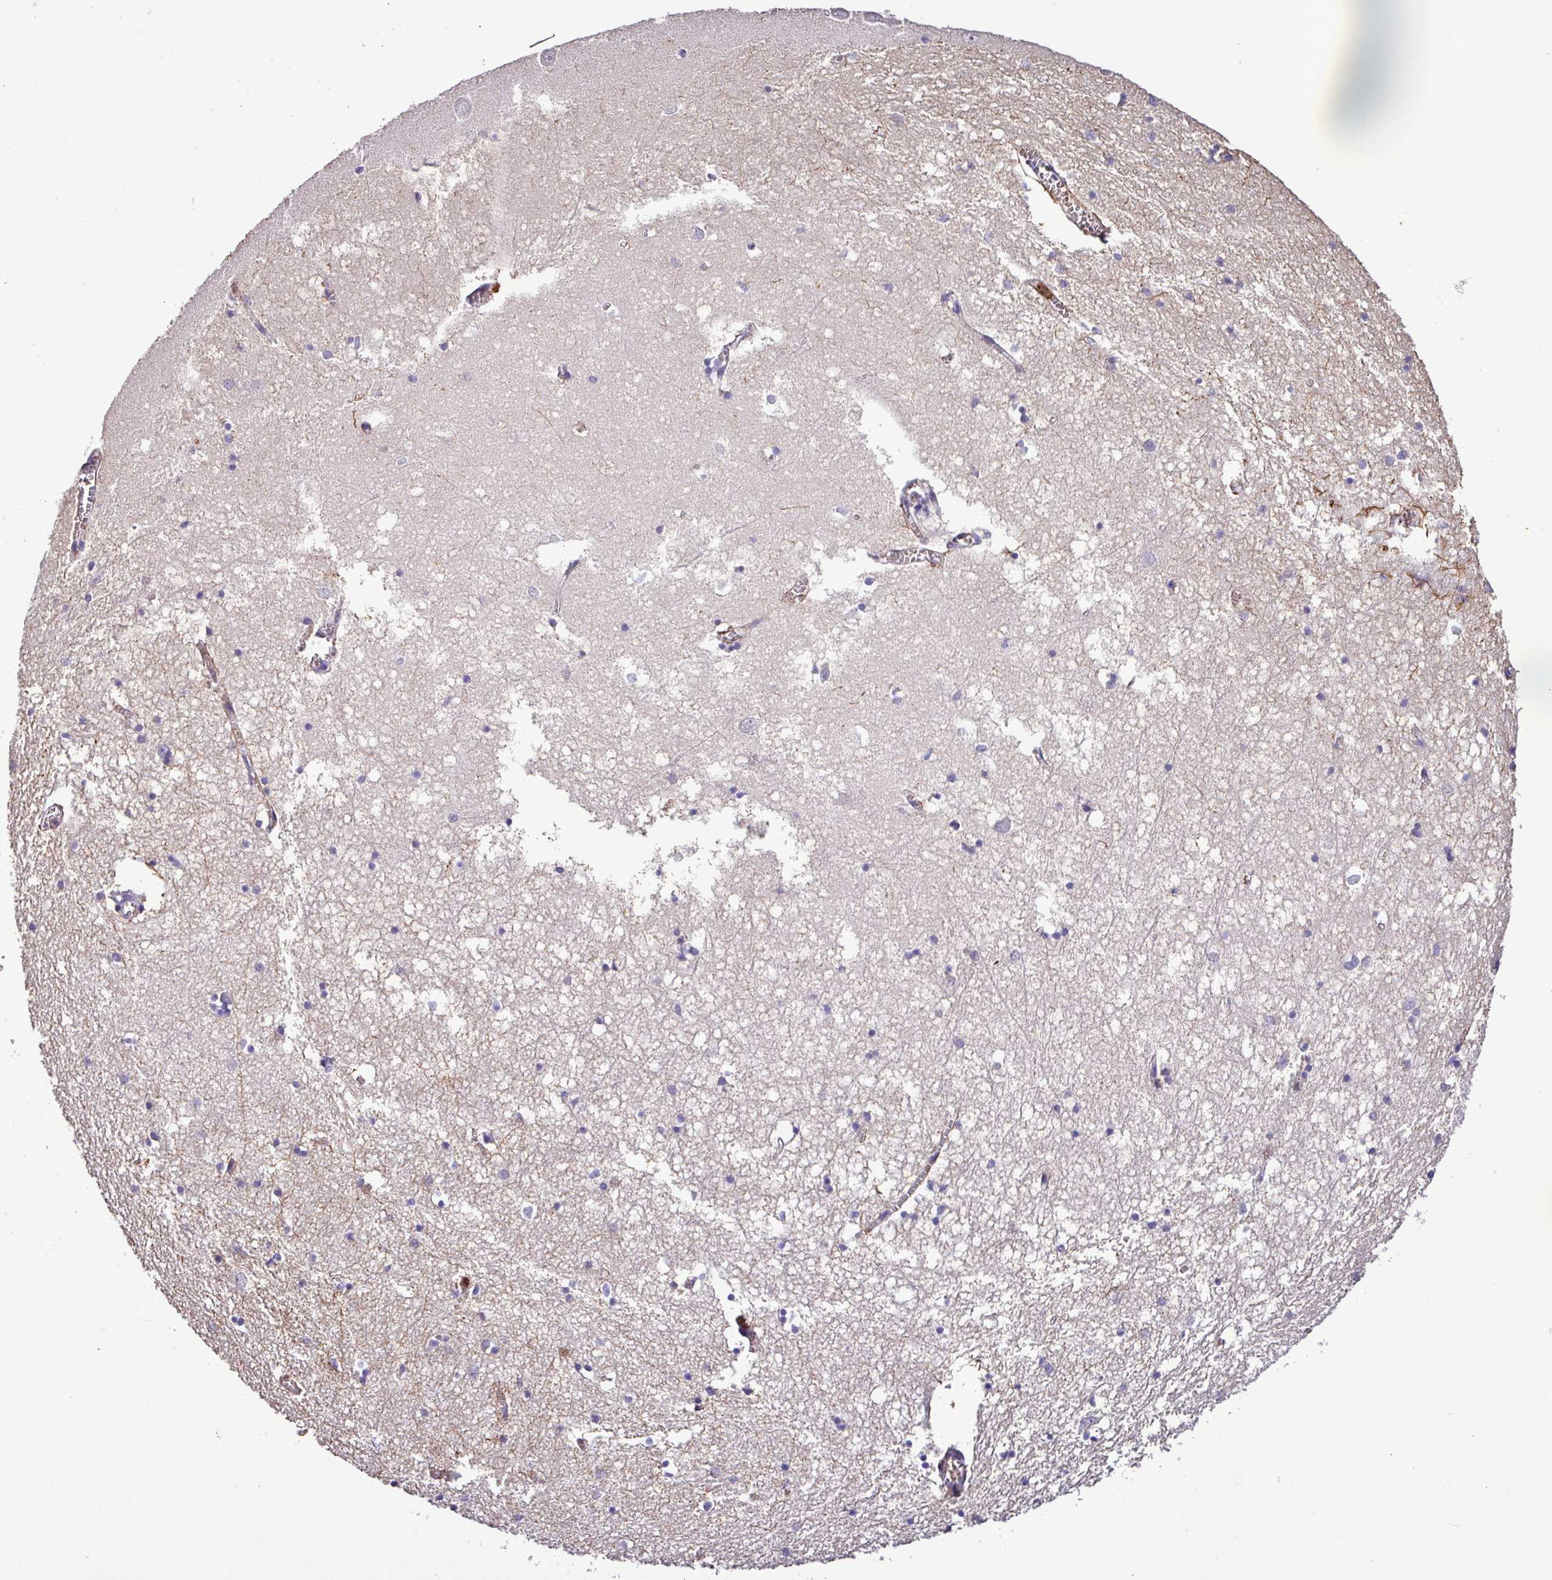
{"staining": {"intensity": "strong", "quantity": "<25%", "location": "cytoplasmic/membranous"}, "tissue": "hippocampus", "cell_type": "Glial cells", "image_type": "normal", "snomed": [{"axis": "morphology", "description": "Normal tissue, NOS"}, {"axis": "topography", "description": "Hippocampus"}], "caption": "Glial cells display medium levels of strong cytoplasmic/membranous staining in approximately <25% of cells in unremarkable human hippocampus.", "gene": "MGAT4B", "patient": {"sex": "male", "age": 70}}